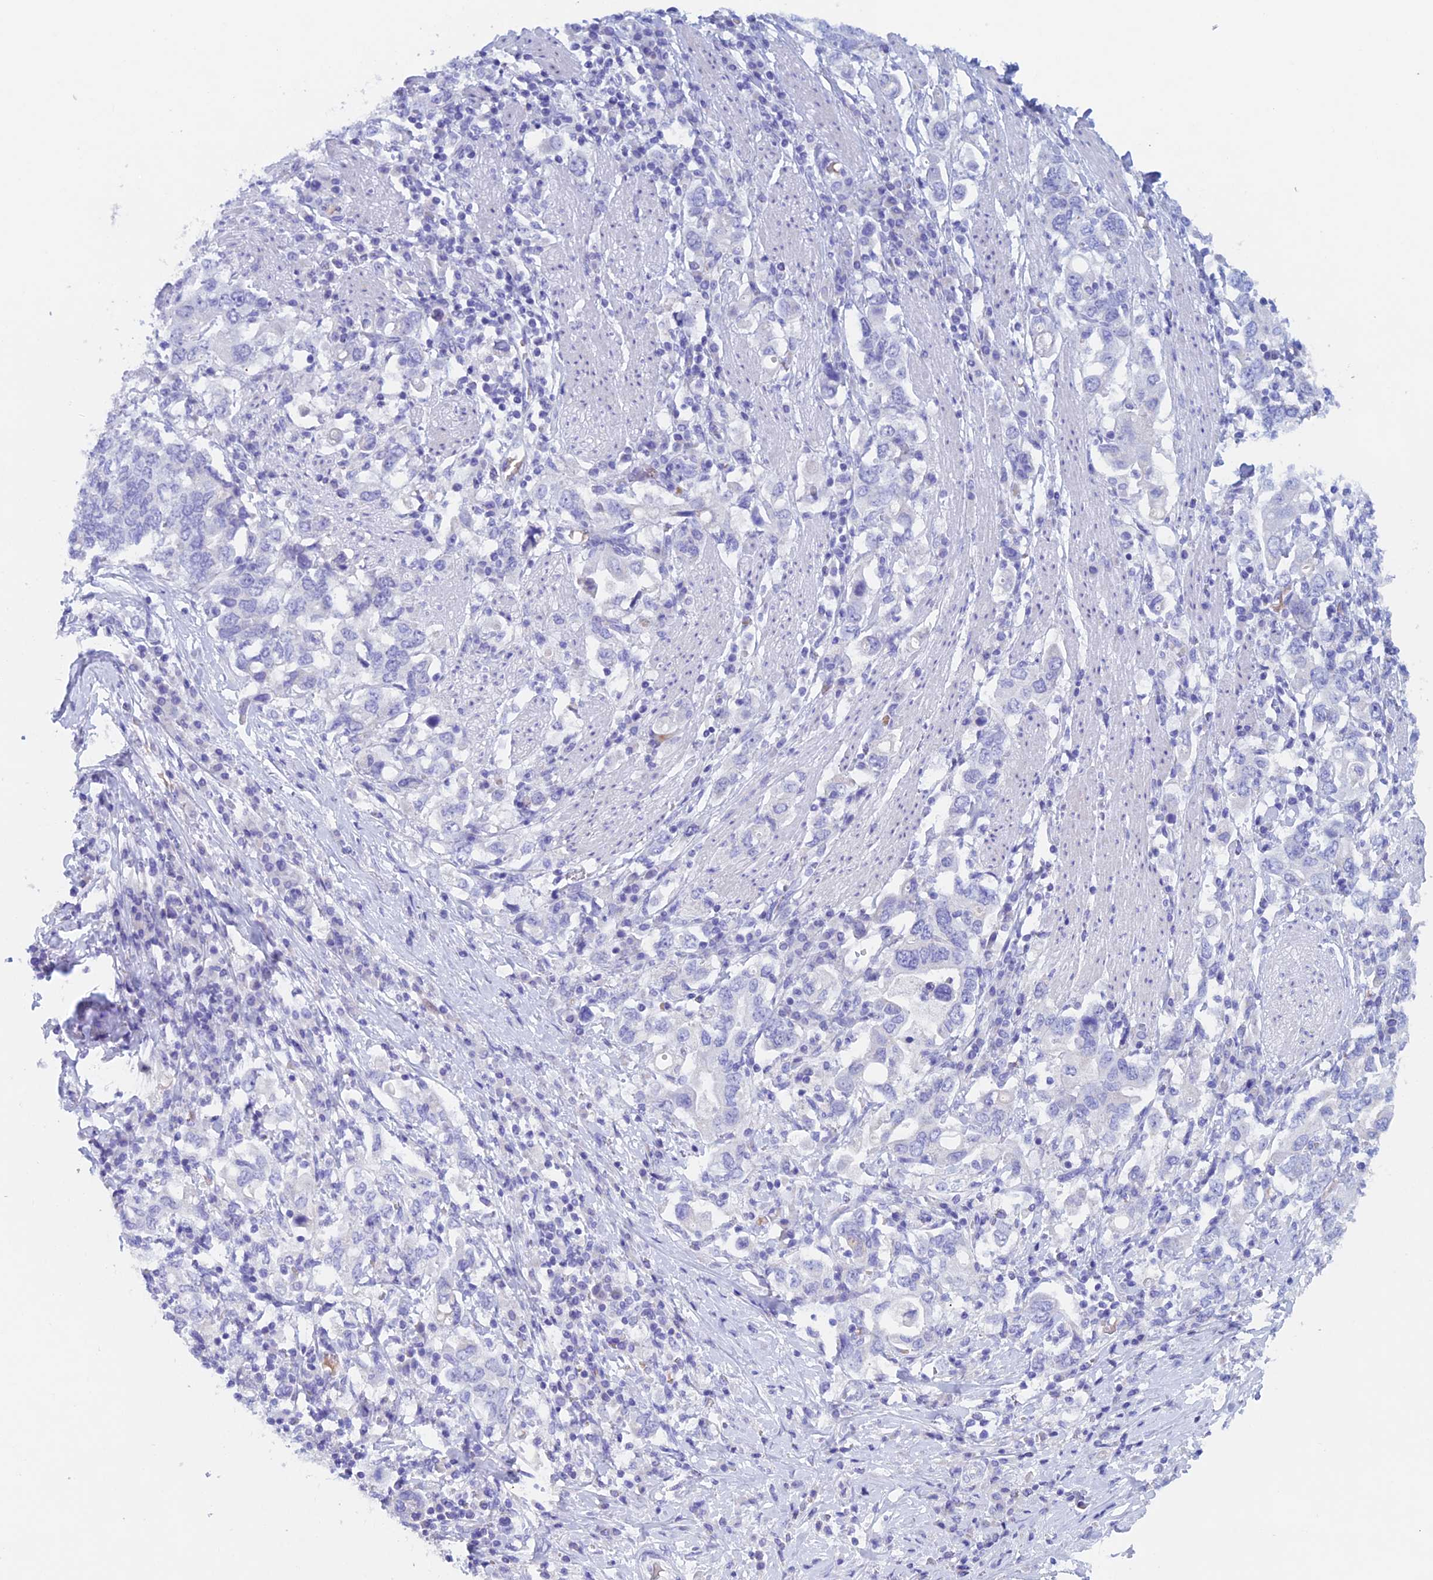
{"staining": {"intensity": "negative", "quantity": "none", "location": "none"}, "tissue": "stomach cancer", "cell_type": "Tumor cells", "image_type": "cancer", "snomed": [{"axis": "morphology", "description": "Adenocarcinoma, NOS"}, {"axis": "topography", "description": "Stomach, upper"}, {"axis": "topography", "description": "Stomach"}], "caption": "IHC image of stomach cancer stained for a protein (brown), which displays no staining in tumor cells. Nuclei are stained in blue.", "gene": "PSMC3IP", "patient": {"sex": "male", "age": 62}}